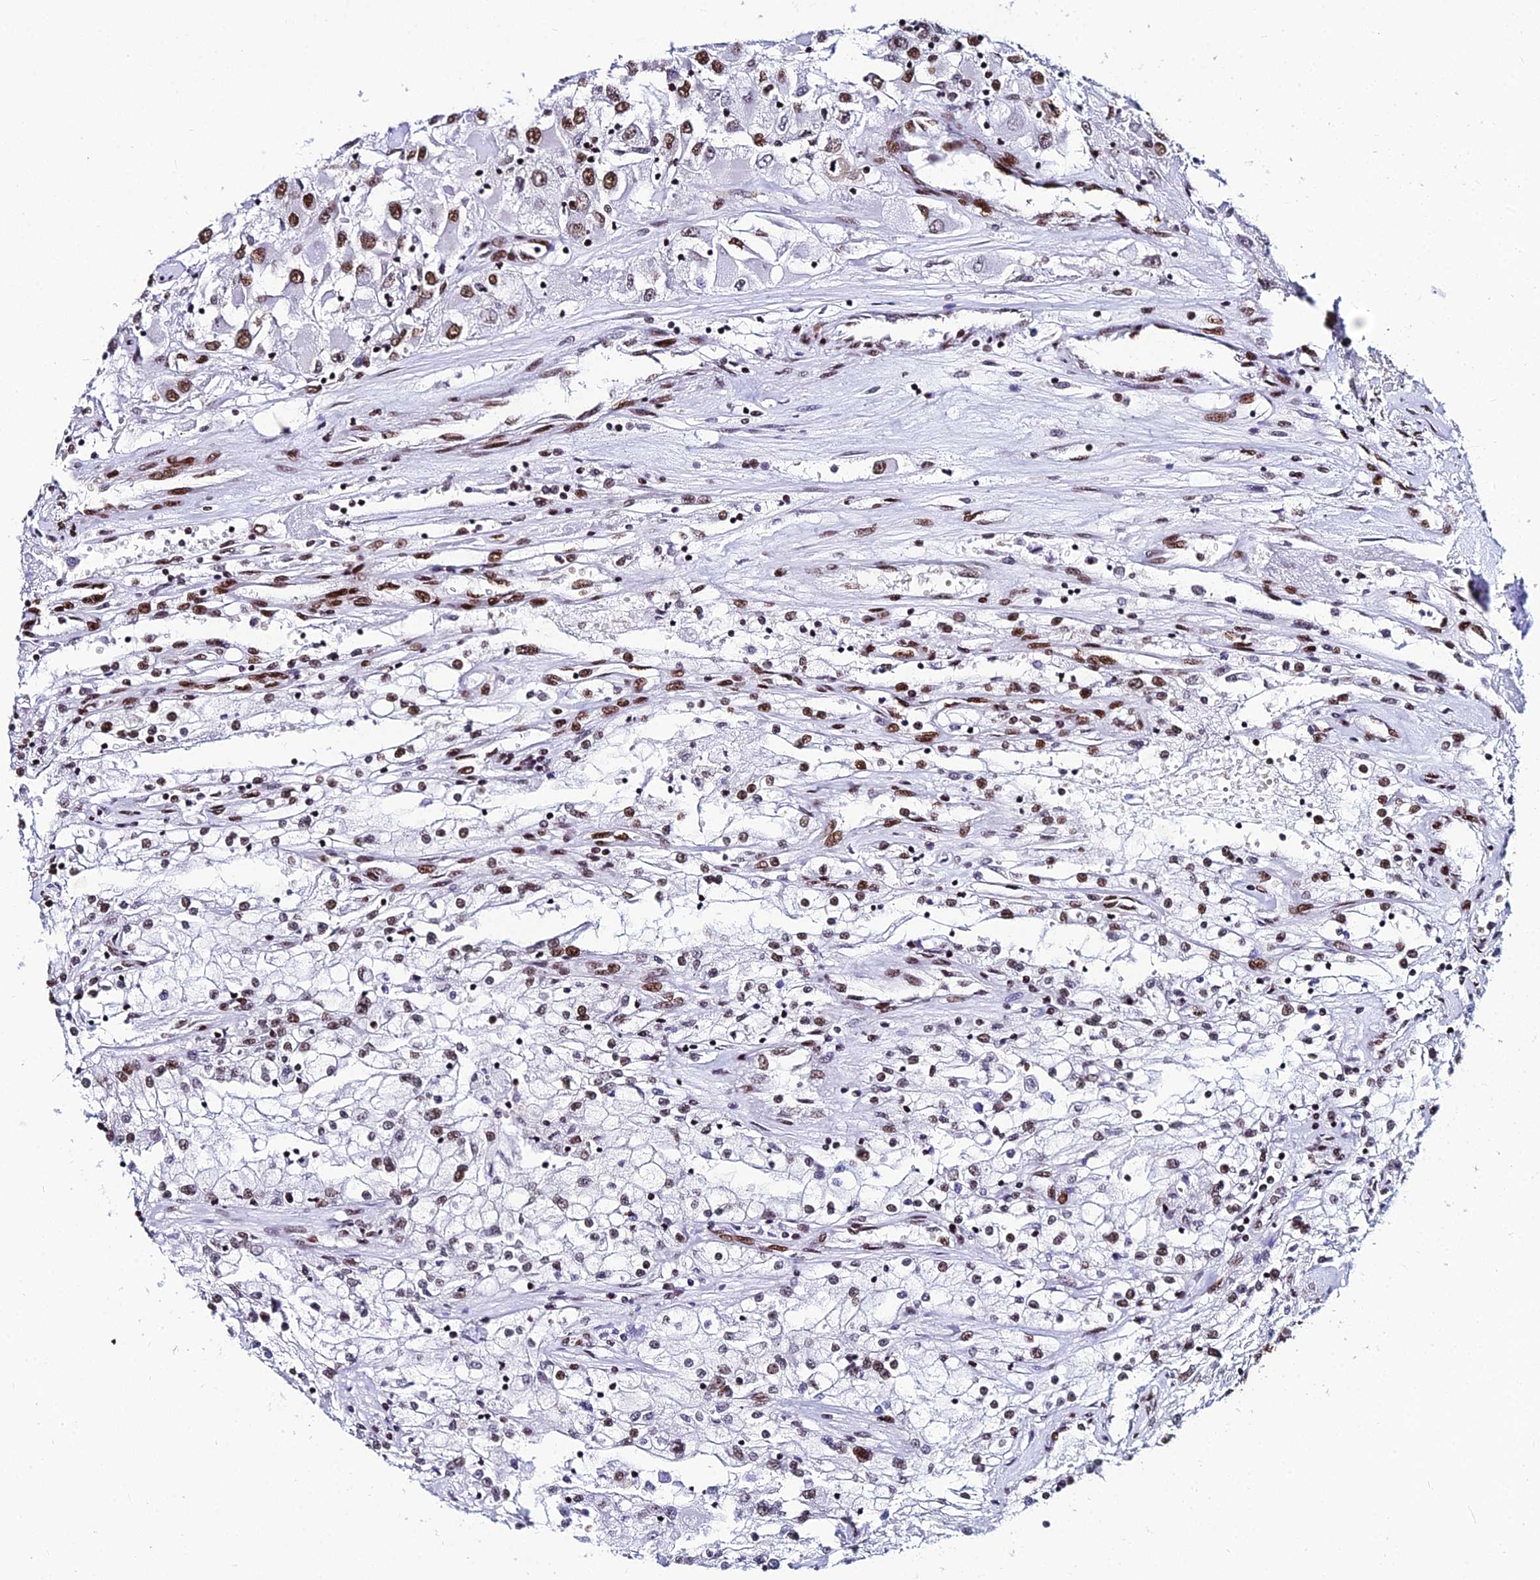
{"staining": {"intensity": "moderate", "quantity": ">75%", "location": "nuclear"}, "tissue": "renal cancer", "cell_type": "Tumor cells", "image_type": "cancer", "snomed": [{"axis": "morphology", "description": "Adenocarcinoma, NOS"}, {"axis": "topography", "description": "Kidney"}], "caption": "A micrograph of human adenocarcinoma (renal) stained for a protein reveals moderate nuclear brown staining in tumor cells.", "gene": "HNRNPH1", "patient": {"sex": "female", "age": 52}}